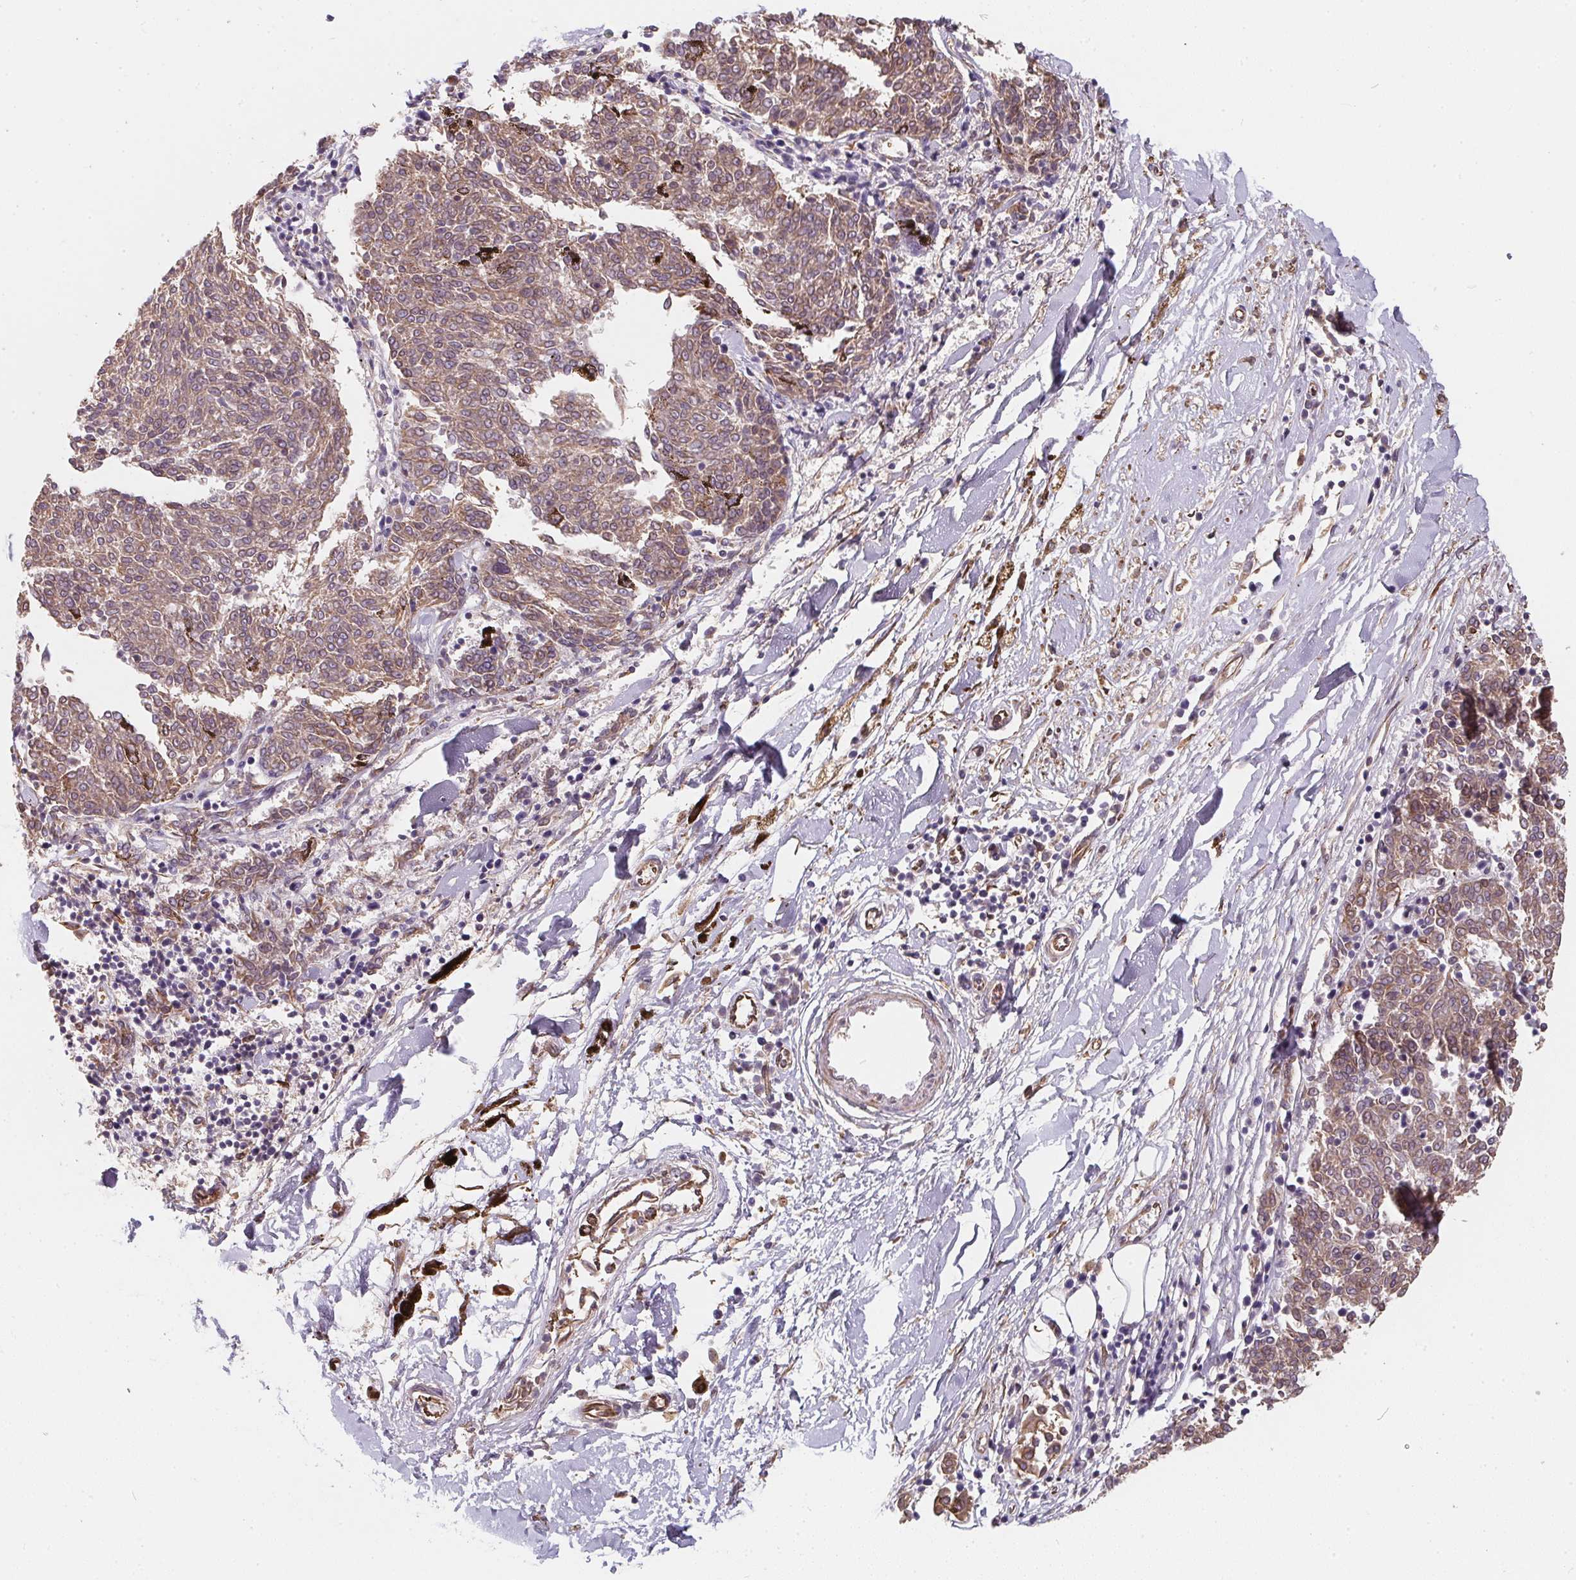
{"staining": {"intensity": "moderate", "quantity": "25%-75%", "location": "cytoplasmic/membranous"}, "tissue": "melanoma", "cell_type": "Tumor cells", "image_type": "cancer", "snomed": [{"axis": "morphology", "description": "Malignant melanoma, NOS"}, {"axis": "topography", "description": "Skin"}], "caption": "Moderate cytoplasmic/membranous staining for a protein is appreciated in about 25%-75% of tumor cells of malignant melanoma using immunohistochemistry (IHC).", "gene": "TBKBP1", "patient": {"sex": "female", "age": 72}}